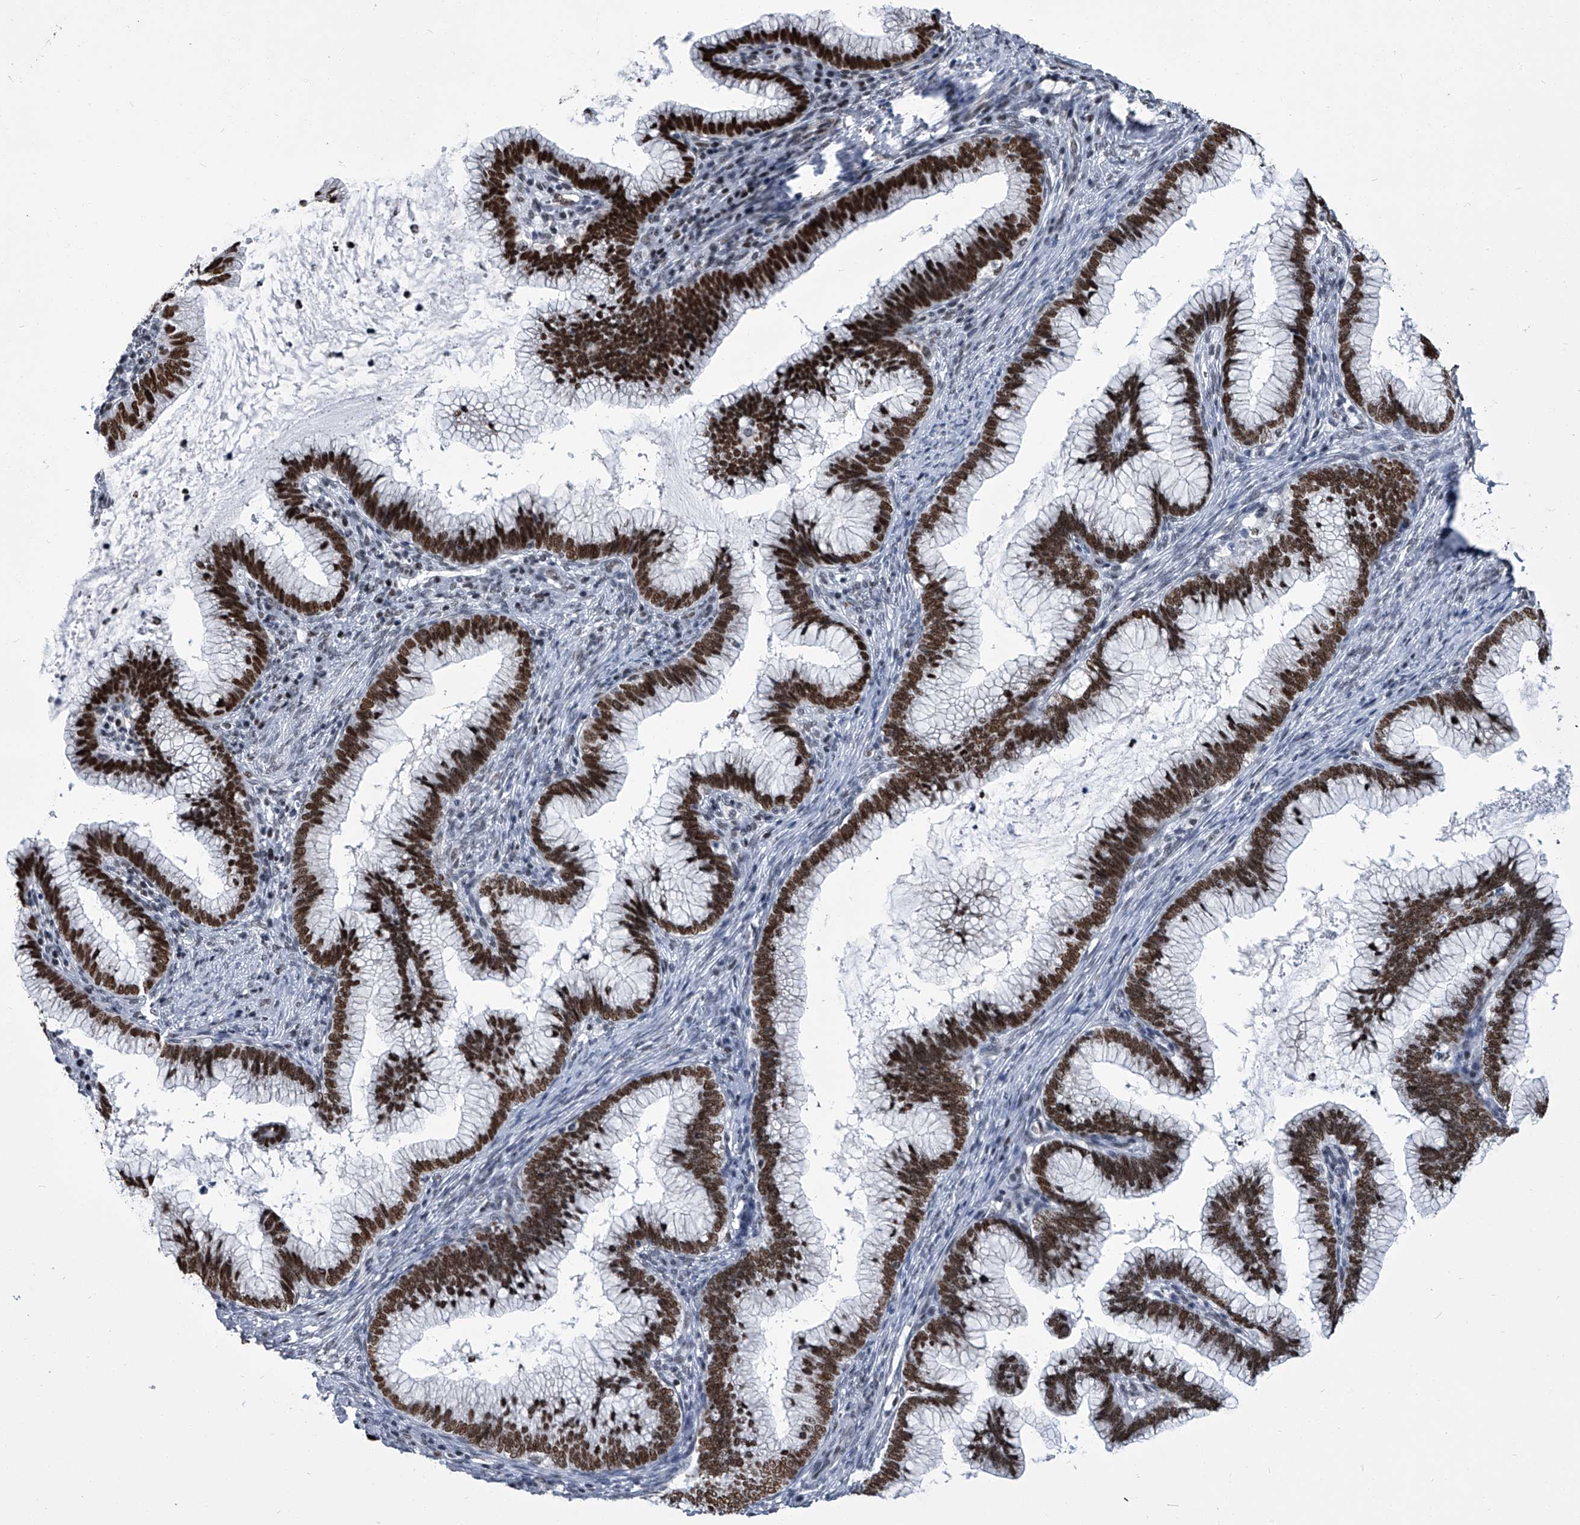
{"staining": {"intensity": "strong", "quantity": ">75%", "location": "nuclear"}, "tissue": "cervical cancer", "cell_type": "Tumor cells", "image_type": "cancer", "snomed": [{"axis": "morphology", "description": "Adenocarcinoma, NOS"}, {"axis": "topography", "description": "Cervix"}], "caption": "Human cervical cancer stained with a brown dye reveals strong nuclear positive expression in approximately >75% of tumor cells.", "gene": "SIM2", "patient": {"sex": "female", "age": 36}}